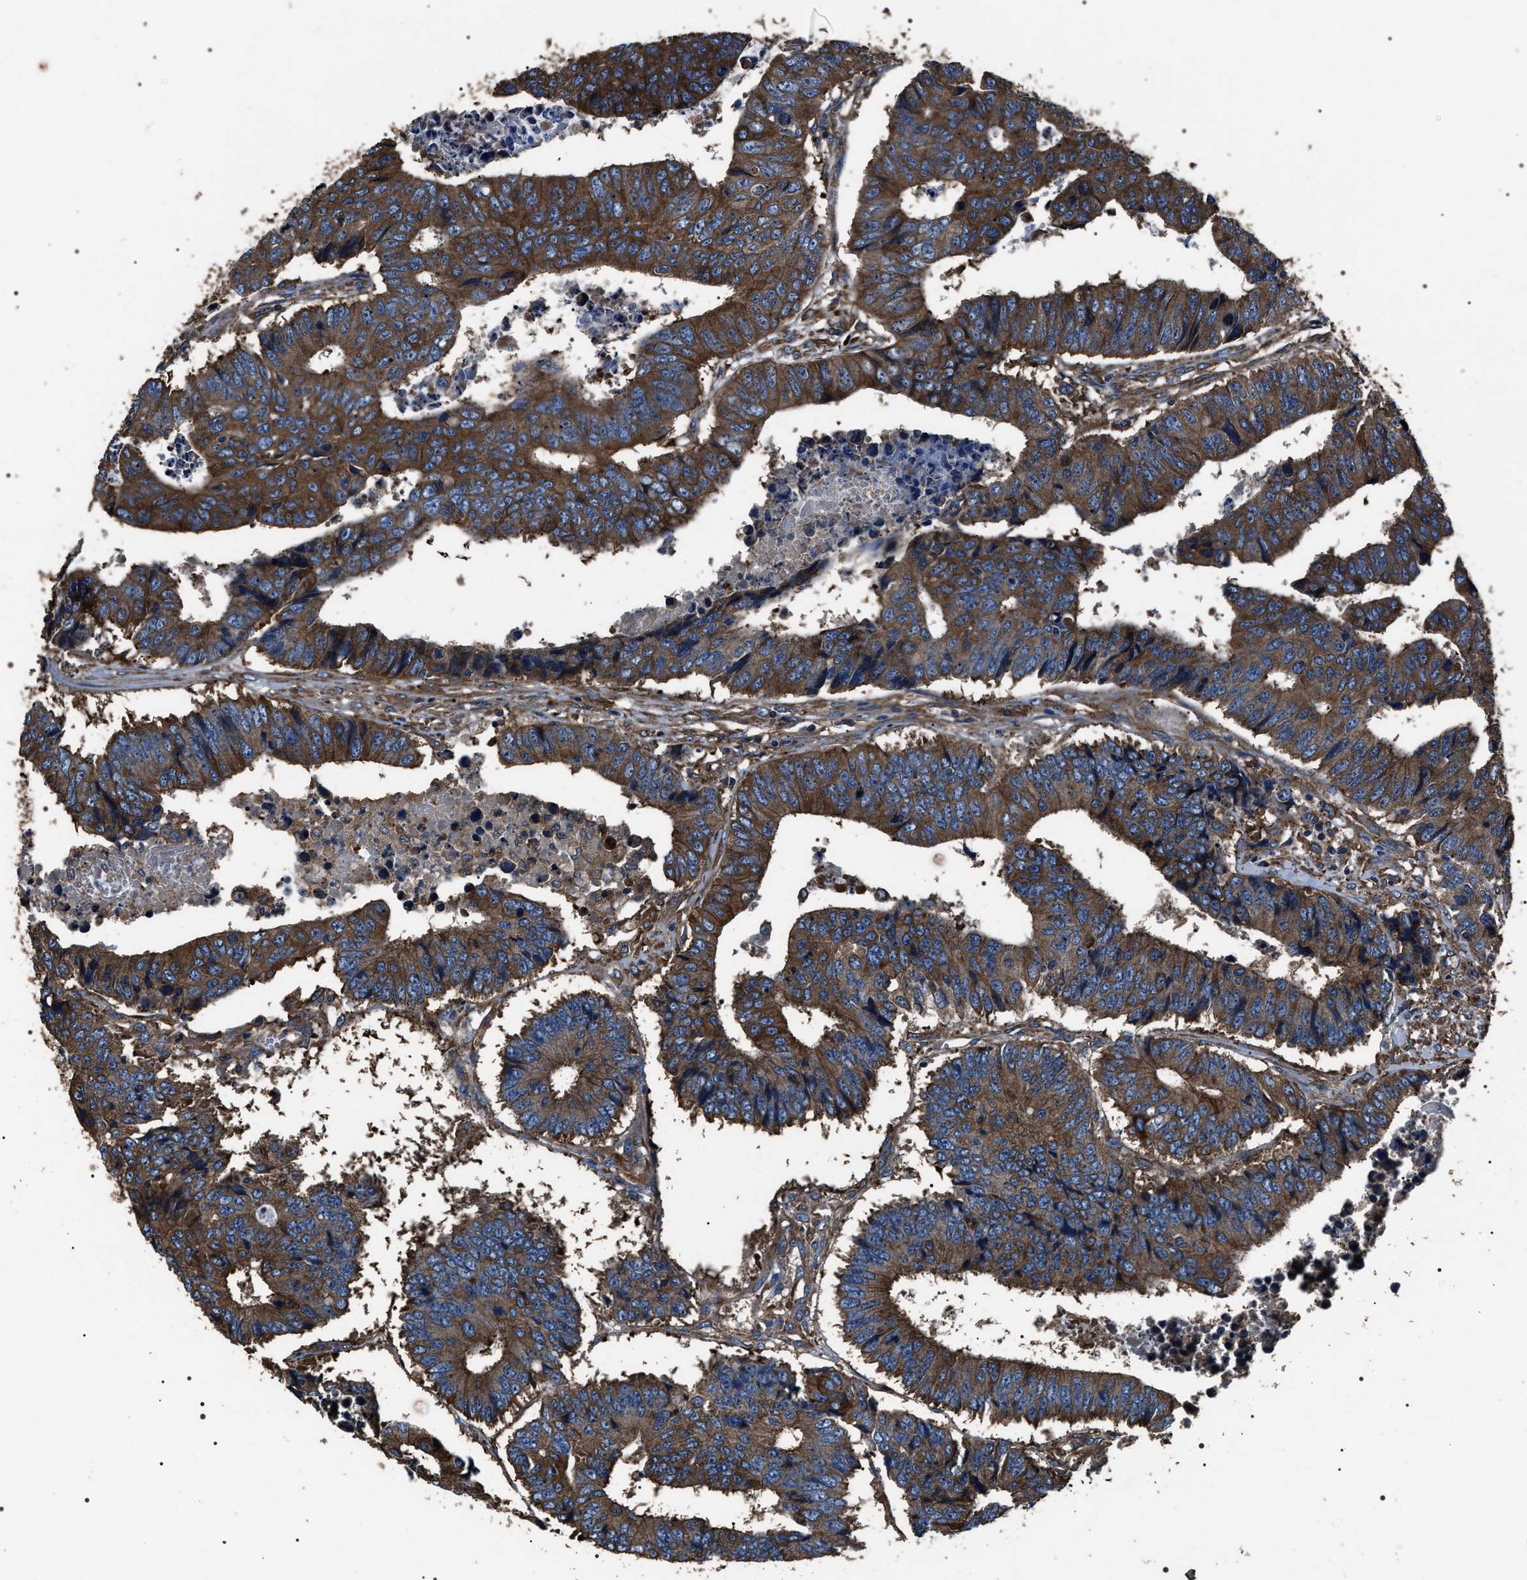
{"staining": {"intensity": "strong", "quantity": ">75%", "location": "cytoplasmic/membranous"}, "tissue": "colorectal cancer", "cell_type": "Tumor cells", "image_type": "cancer", "snomed": [{"axis": "morphology", "description": "Adenocarcinoma, NOS"}, {"axis": "topography", "description": "Rectum"}], "caption": "Colorectal cancer stained with a brown dye exhibits strong cytoplasmic/membranous positive positivity in about >75% of tumor cells.", "gene": "HSCB", "patient": {"sex": "male", "age": 84}}